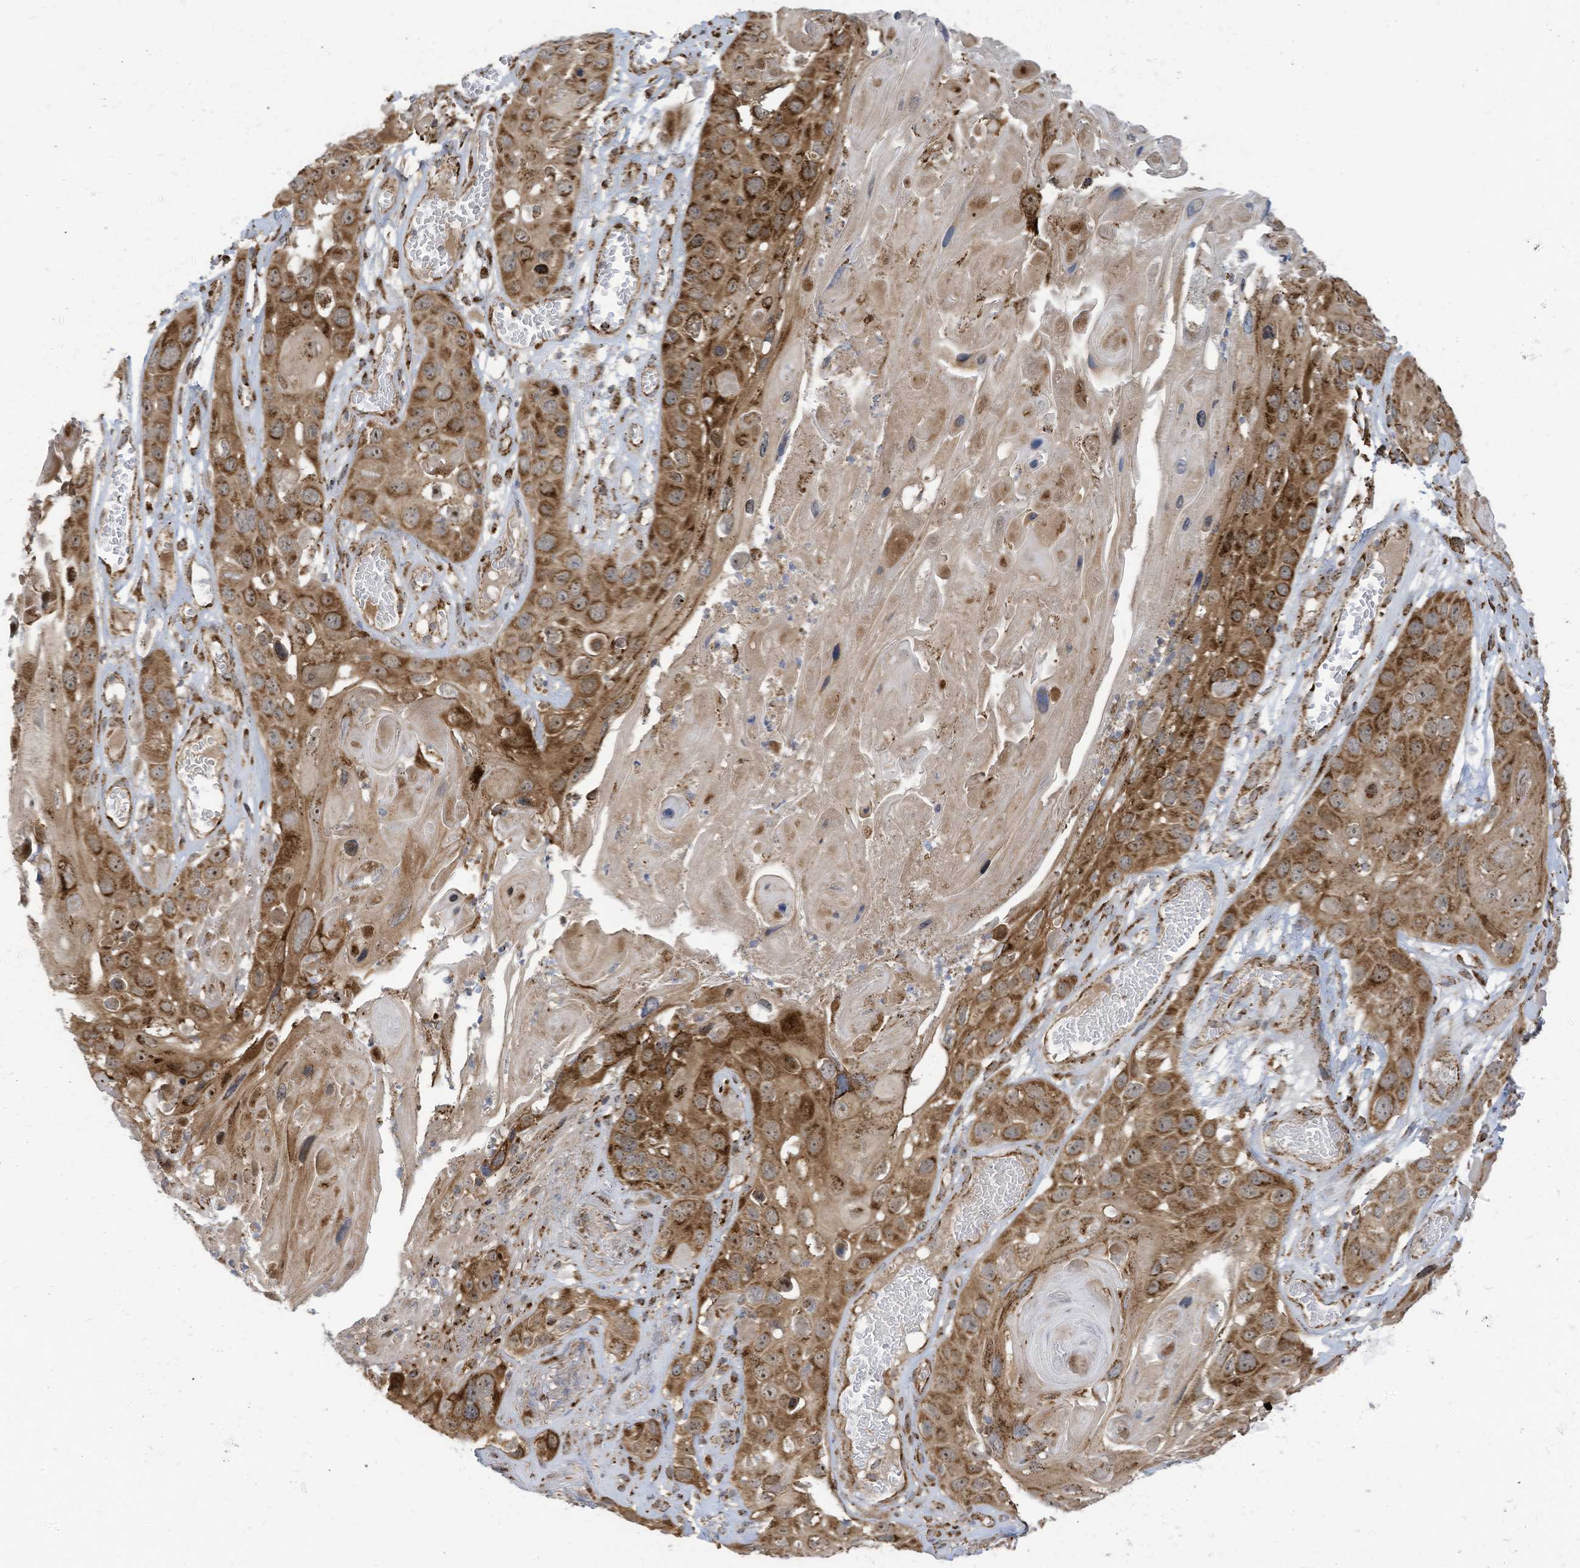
{"staining": {"intensity": "strong", "quantity": ">75%", "location": "cytoplasmic/membranous"}, "tissue": "skin cancer", "cell_type": "Tumor cells", "image_type": "cancer", "snomed": [{"axis": "morphology", "description": "Squamous cell carcinoma, NOS"}, {"axis": "topography", "description": "Skin"}], "caption": "Immunohistochemistry (IHC) micrograph of human squamous cell carcinoma (skin) stained for a protein (brown), which reveals high levels of strong cytoplasmic/membranous expression in approximately >75% of tumor cells.", "gene": "COX10", "patient": {"sex": "male", "age": 55}}